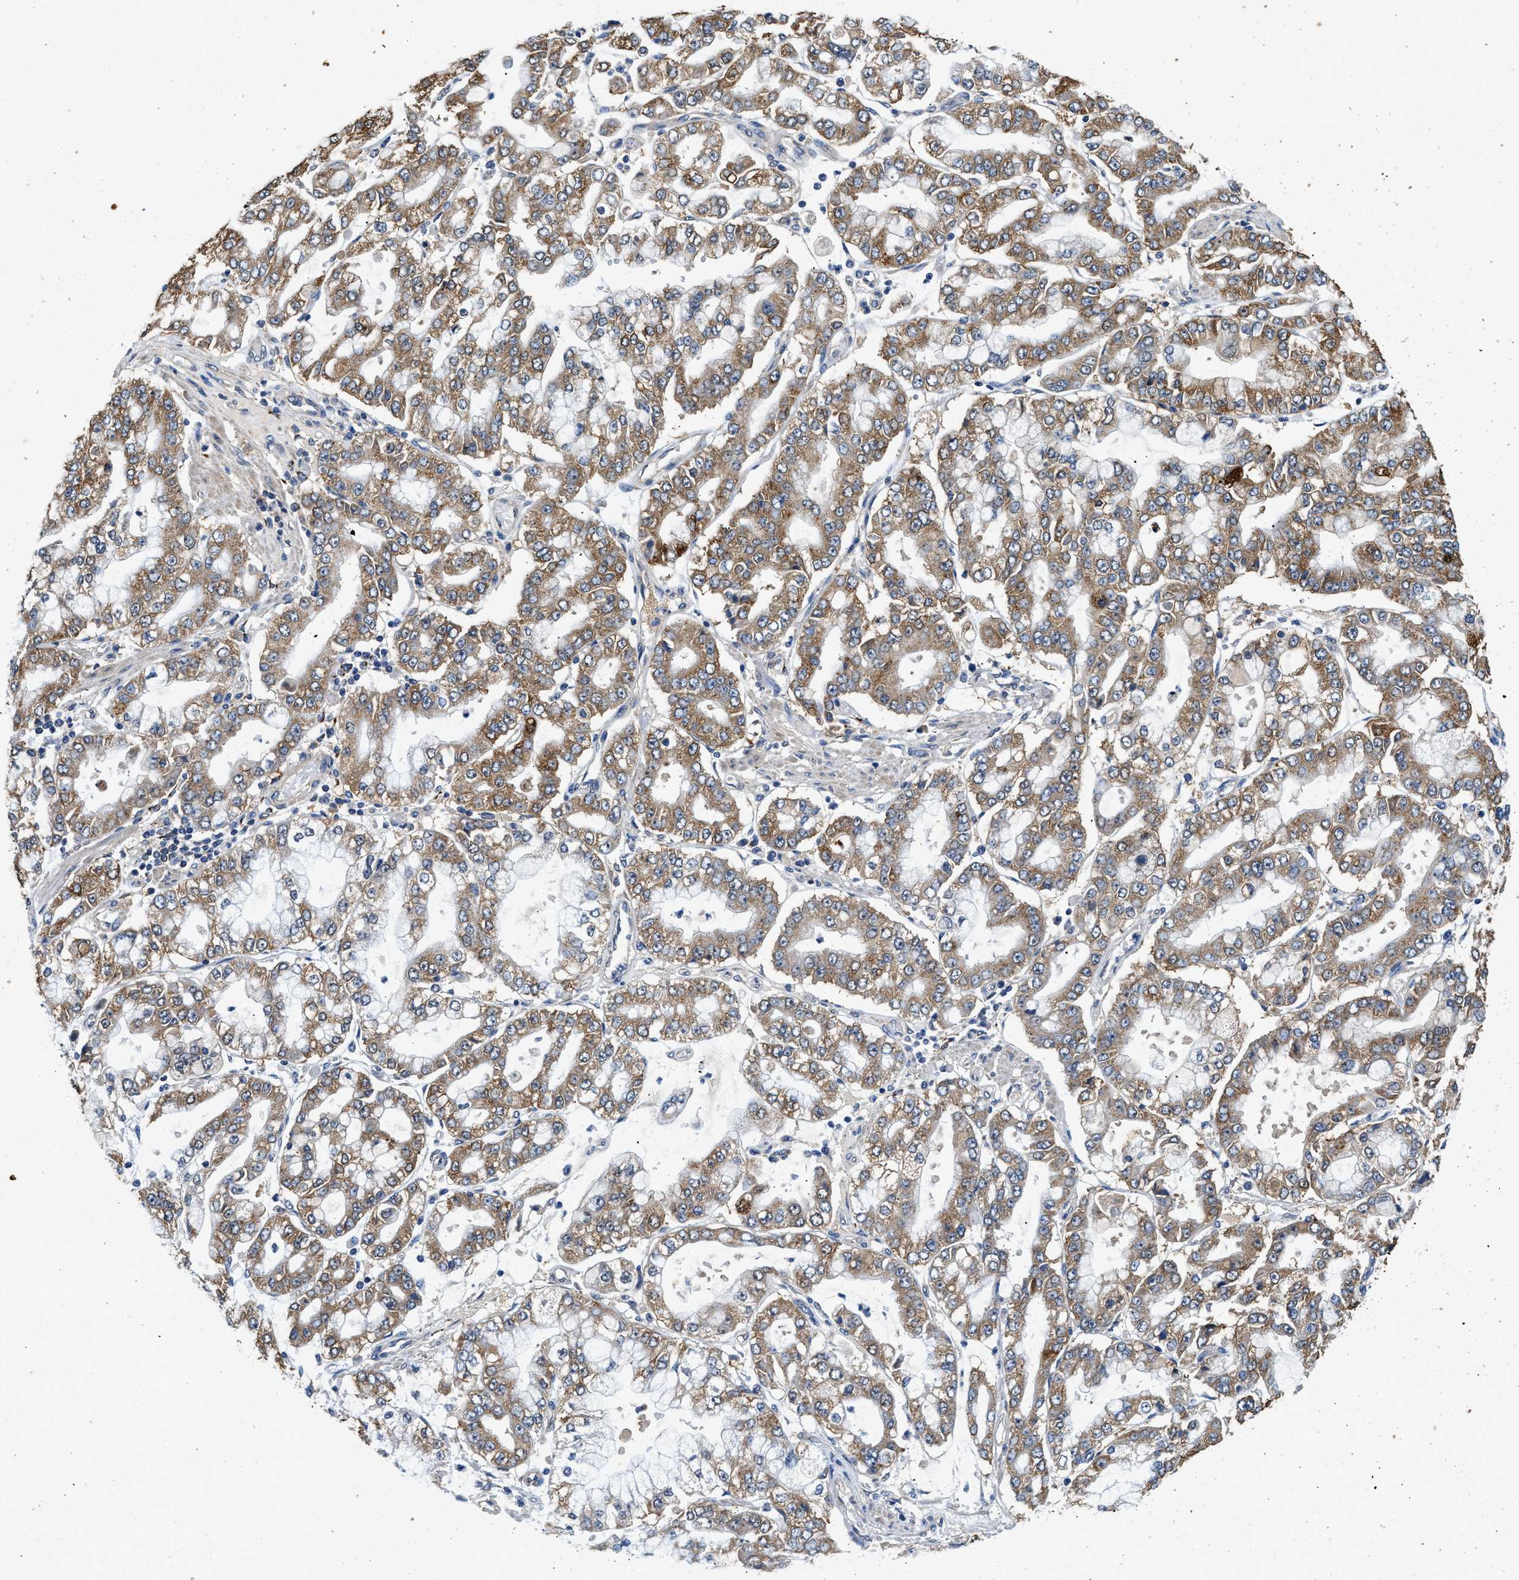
{"staining": {"intensity": "moderate", "quantity": ">75%", "location": "cytoplasmic/membranous"}, "tissue": "stomach cancer", "cell_type": "Tumor cells", "image_type": "cancer", "snomed": [{"axis": "morphology", "description": "Adenocarcinoma, NOS"}, {"axis": "topography", "description": "Stomach"}], "caption": "Stomach cancer stained with a brown dye displays moderate cytoplasmic/membranous positive expression in approximately >75% of tumor cells.", "gene": "CDK15", "patient": {"sex": "male", "age": 76}}